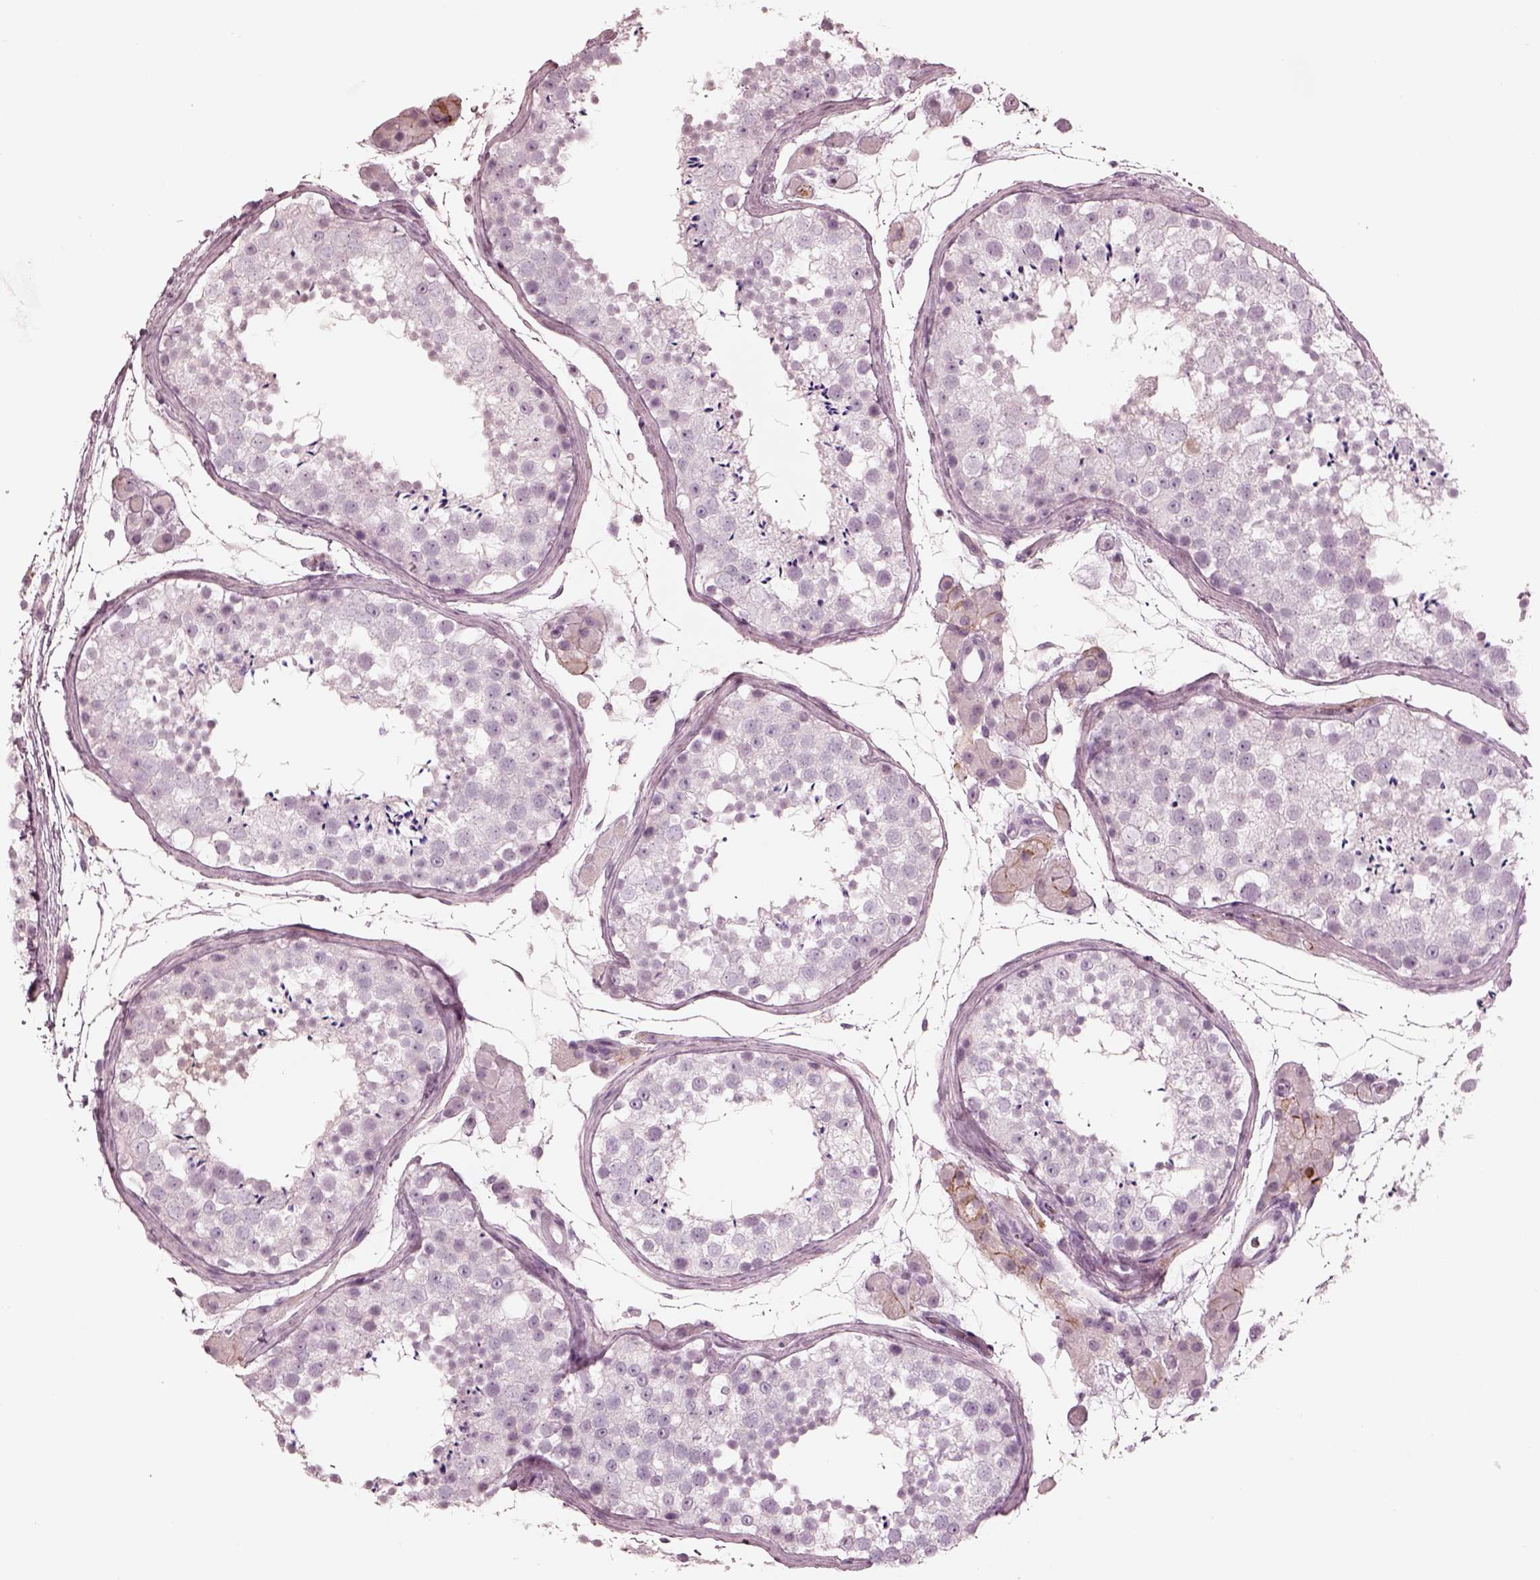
{"staining": {"intensity": "negative", "quantity": "none", "location": "none"}, "tissue": "testis", "cell_type": "Cells in seminiferous ducts", "image_type": "normal", "snomed": [{"axis": "morphology", "description": "Normal tissue, NOS"}, {"axis": "topography", "description": "Testis"}], "caption": "IHC micrograph of normal human testis stained for a protein (brown), which displays no positivity in cells in seminiferous ducts.", "gene": "CADM2", "patient": {"sex": "male", "age": 41}}